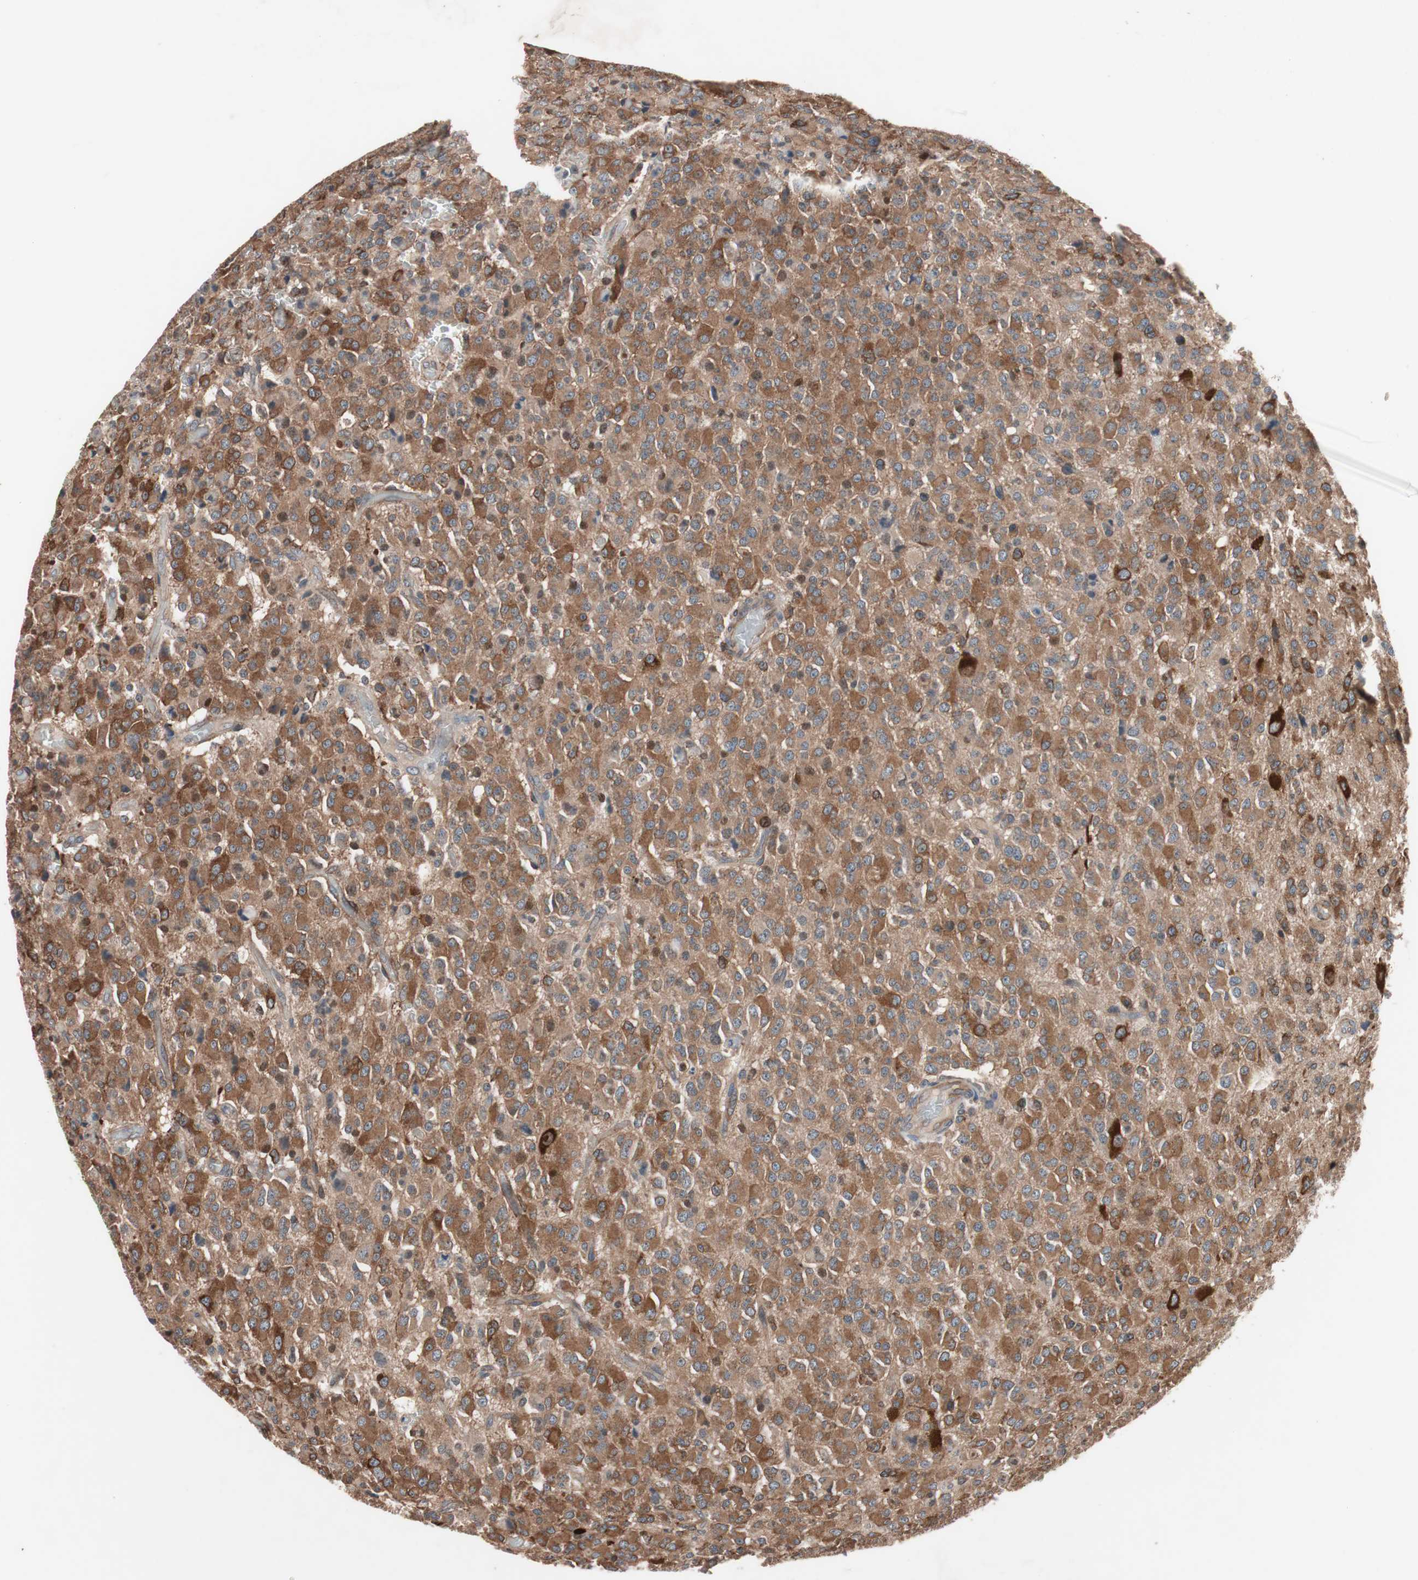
{"staining": {"intensity": "moderate", "quantity": ">75%", "location": "cytoplasmic/membranous"}, "tissue": "glioma", "cell_type": "Tumor cells", "image_type": "cancer", "snomed": [{"axis": "morphology", "description": "Glioma, malignant, High grade"}, {"axis": "topography", "description": "pancreas cauda"}], "caption": "Immunohistochemistry micrograph of glioma stained for a protein (brown), which demonstrates medium levels of moderate cytoplasmic/membranous staining in approximately >75% of tumor cells.", "gene": "IRS1", "patient": {"sex": "male", "age": 60}}